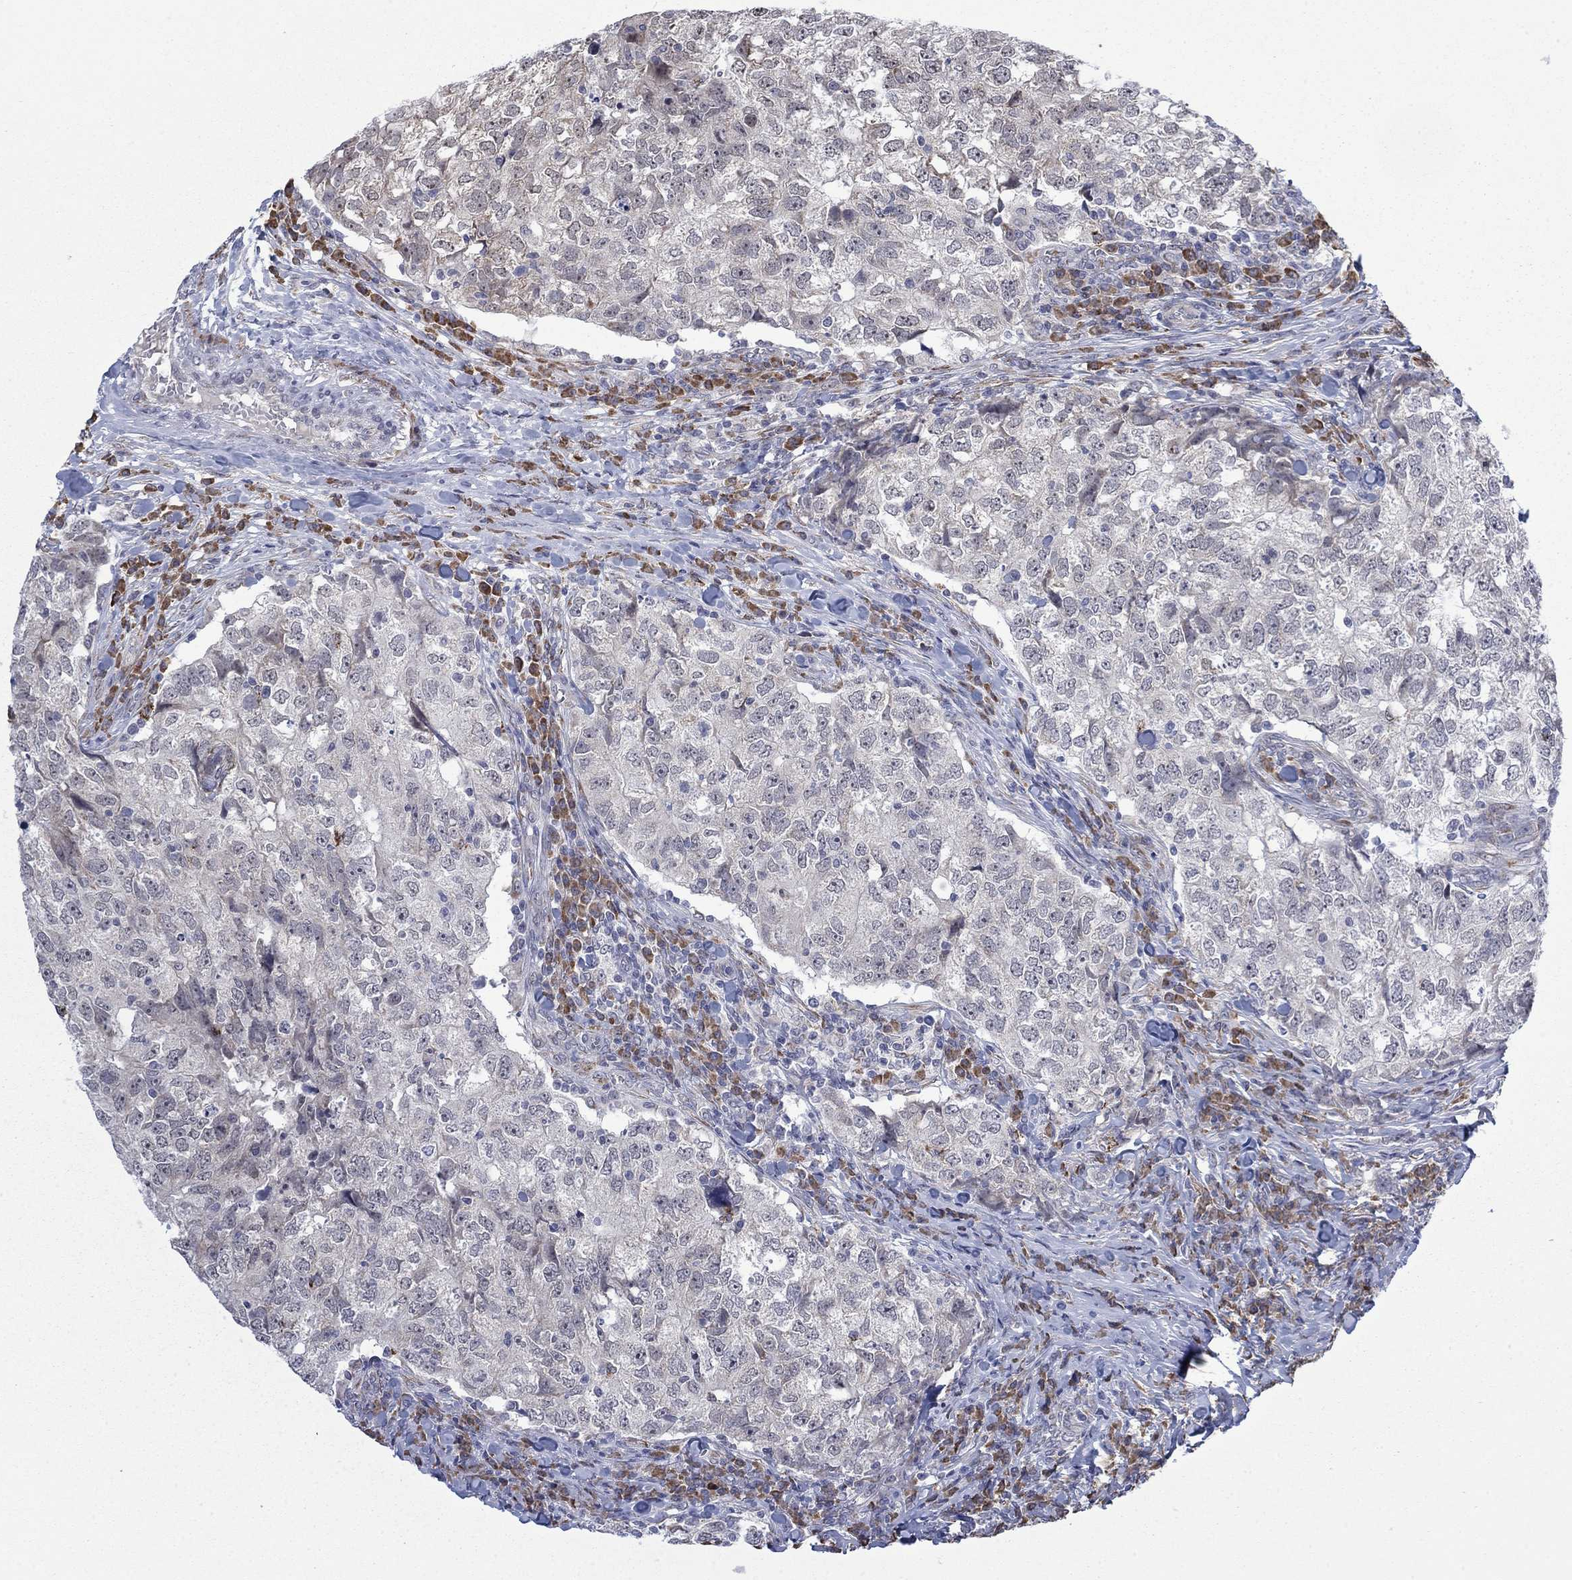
{"staining": {"intensity": "negative", "quantity": "none", "location": "none"}, "tissue": "breast cancer", "cell_type": "Tumor cells", "image_type": "cancer", "snomed": [{"axis": "morphology", "description": "Duct carcinoma"}, {"axis": "topography", "description": "Breast"}], "caption": "Immunohistochemical staining of human breast cancer (intraductal carcinoma) demonstrates no significant positivity in tumor cells.", "gene": "MTRFR", "patient": {"sex": "female", "age": 30}}